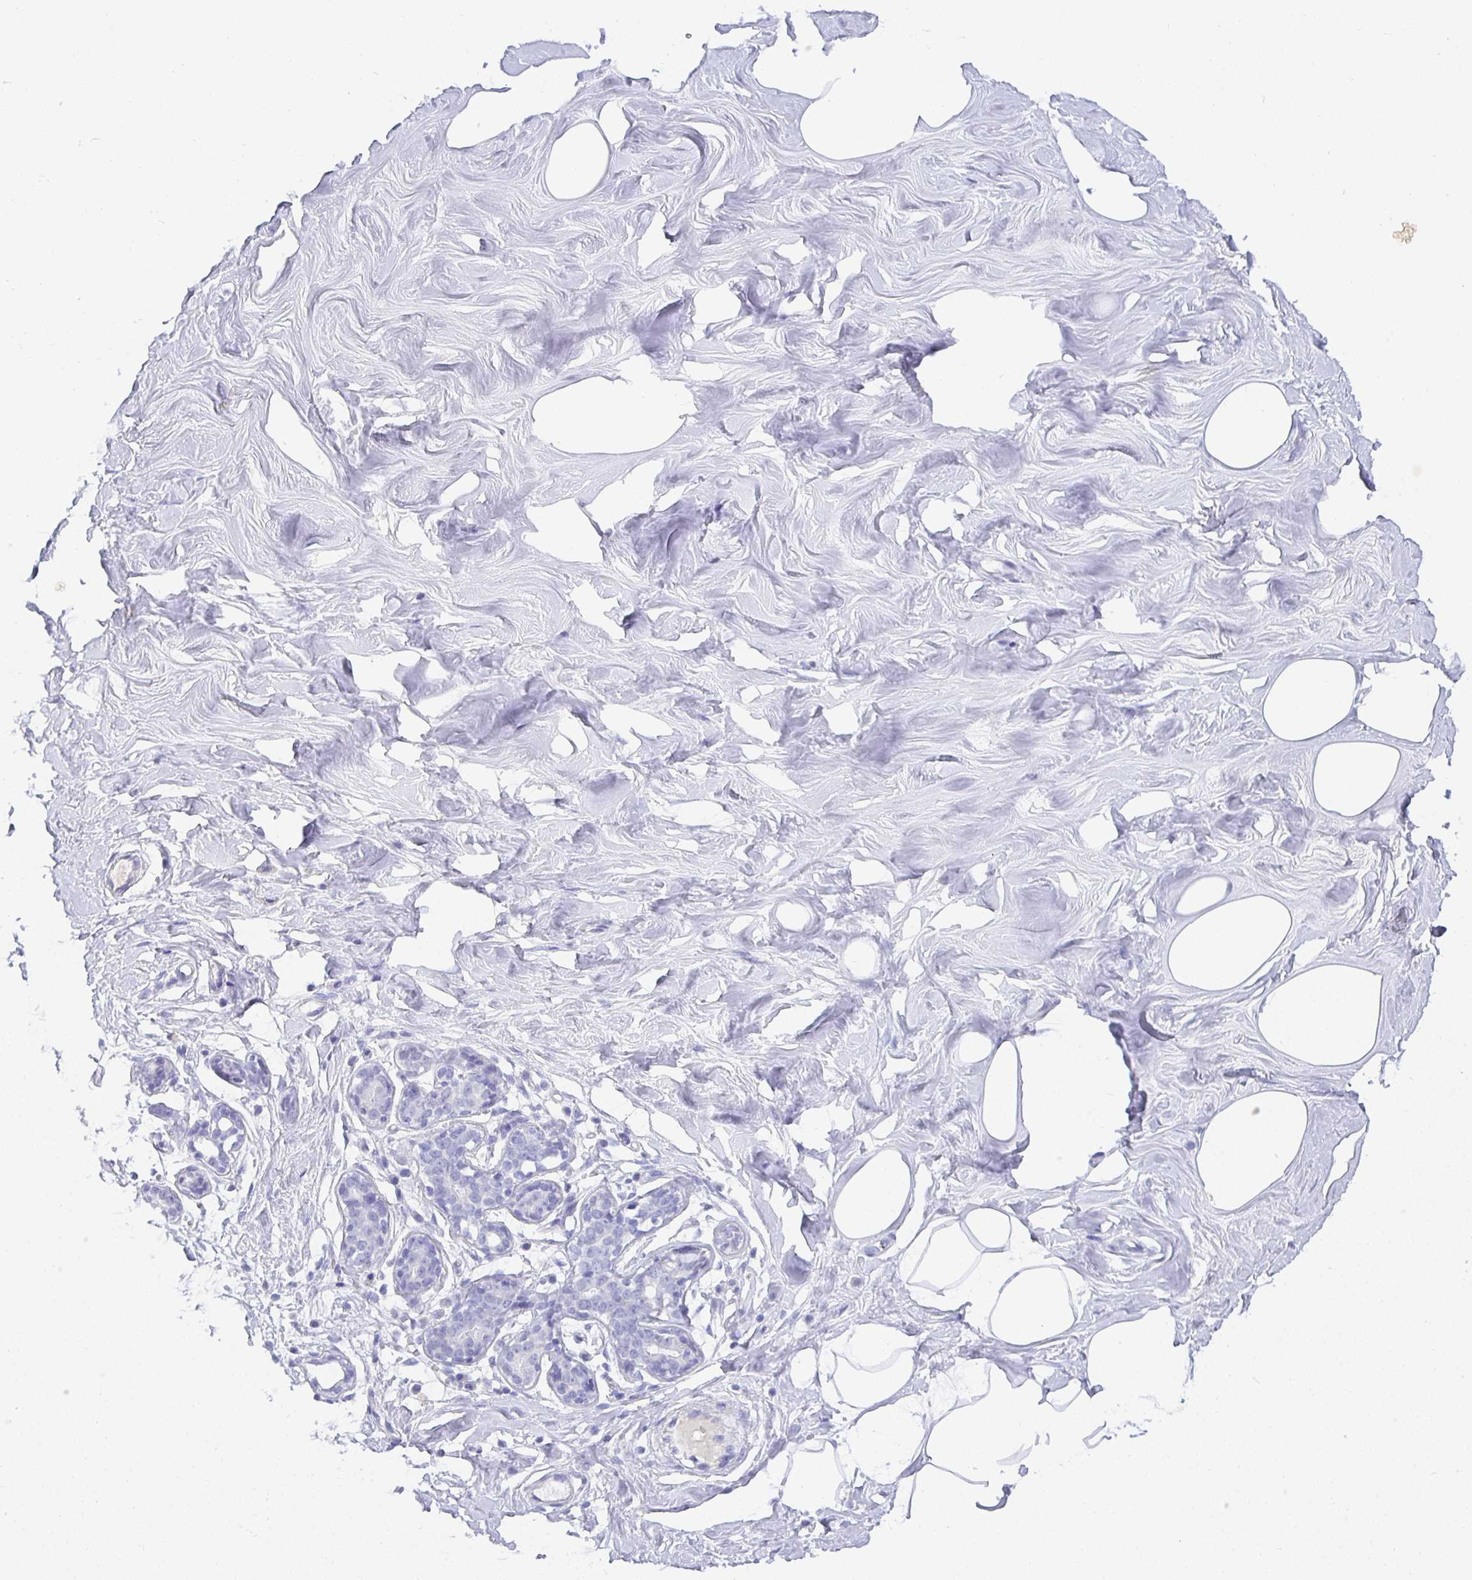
{"staining": {"intensity": "negative", "quantity": "none", "location": "none"}, "tissue": "breast", "cell_type": "Adipocytes", "image_type": "normal", "snomed": [{"axis": "morphology", "description": "Normal tissue, NOS"}, {"axis": "topography", "description": "Breast"}], "caption": "This is an IHC image of unremarkable human breast. There is no staining in adipocytes.", "gene": "TMEM241", "patient": {"sex": "female", "age": 27}}